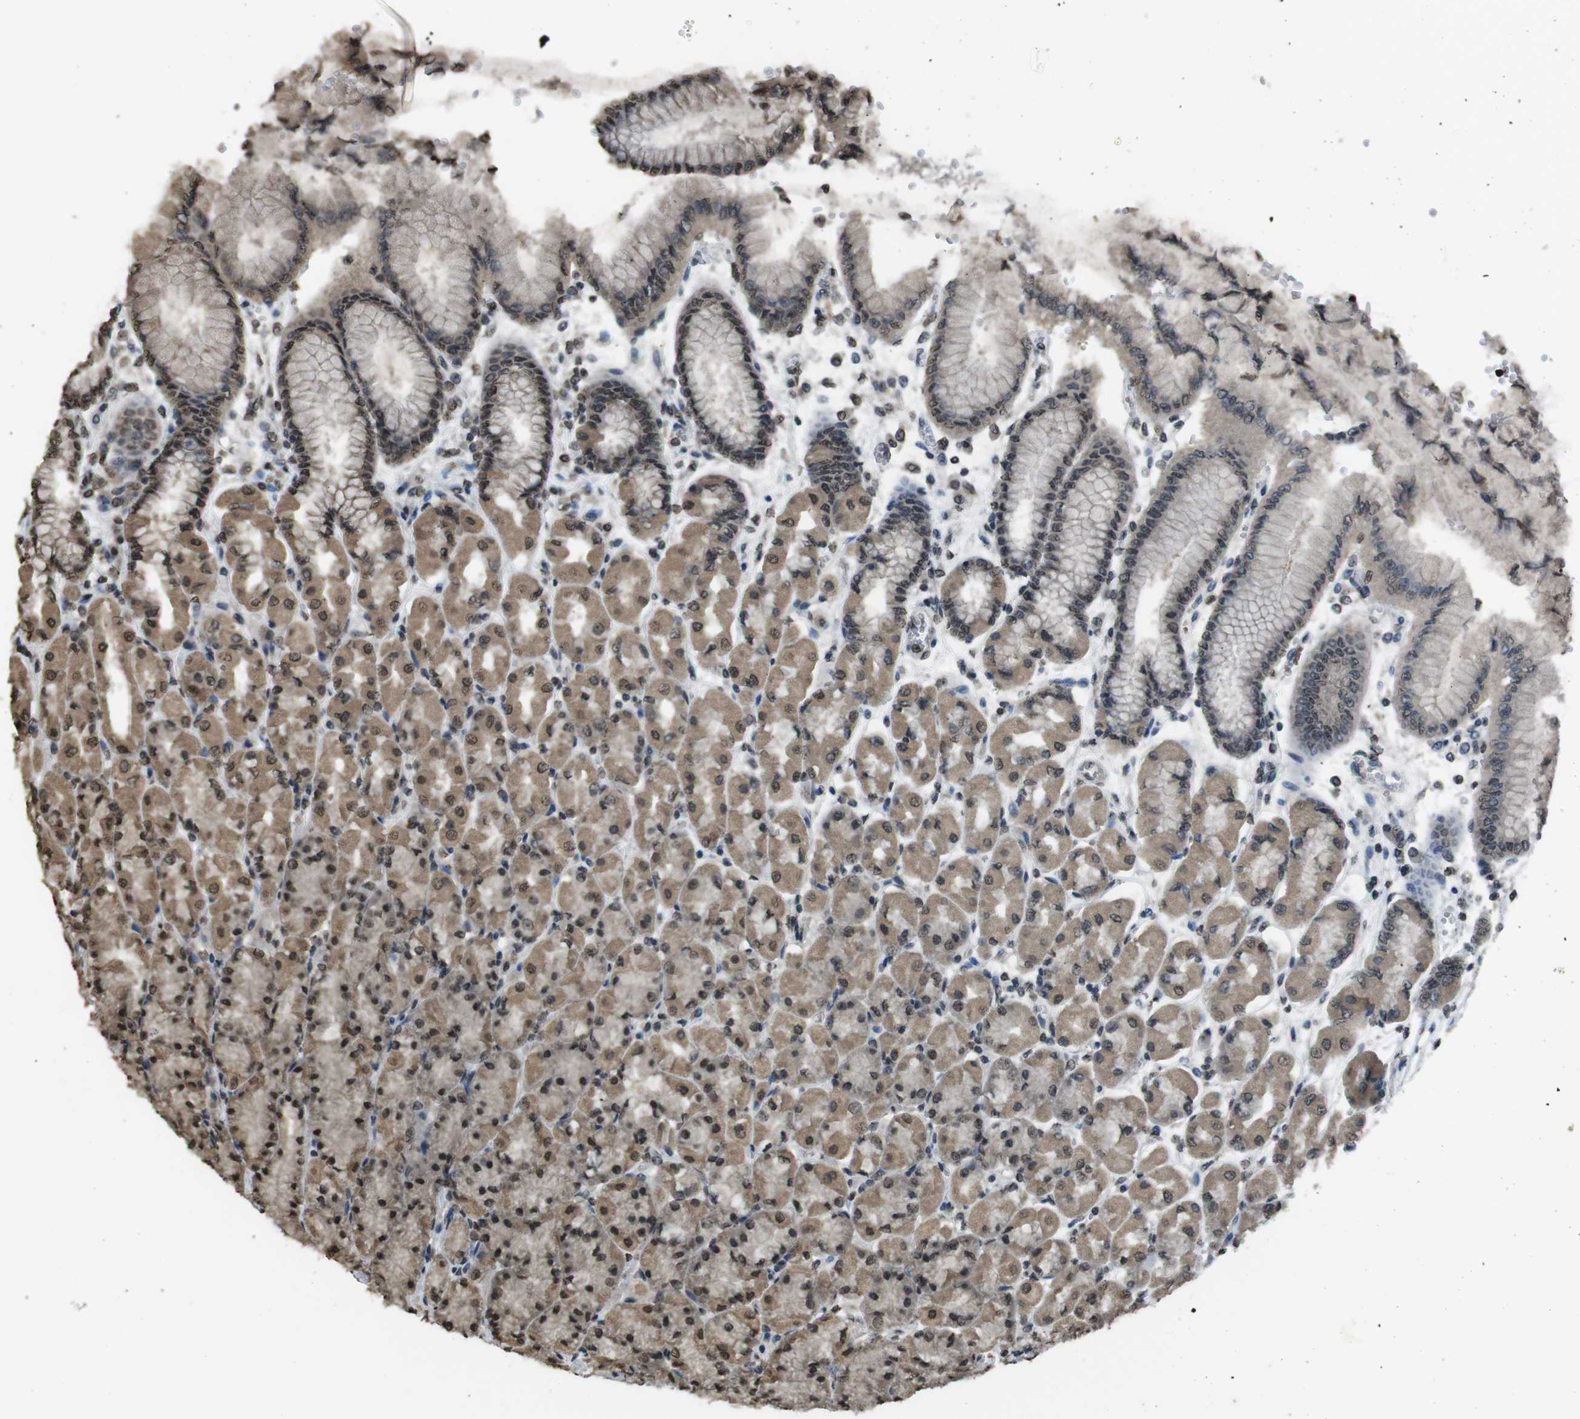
{"staining": {"intensity": "strong", "quantity": ">75%", "location": "cytoplasmic/membranous,nuclear"}, "tissue": "stomach", "cell_type": "Glandular cells", "image_type": "normal", "snomed": [{"axis": "morphology", "description": "Normal tissue, NOS"}, {"axis": "topography", "description": "Stomach, upper"}], "caption": "Approximately >75% of glandular cells in normal human stomach display strong cytoplasmic/membranous,nuclear protein staining as visualized by brown immunohistochemical staining.", "gene": "MAF", "patient": {"sex": "female", "age": 56}}